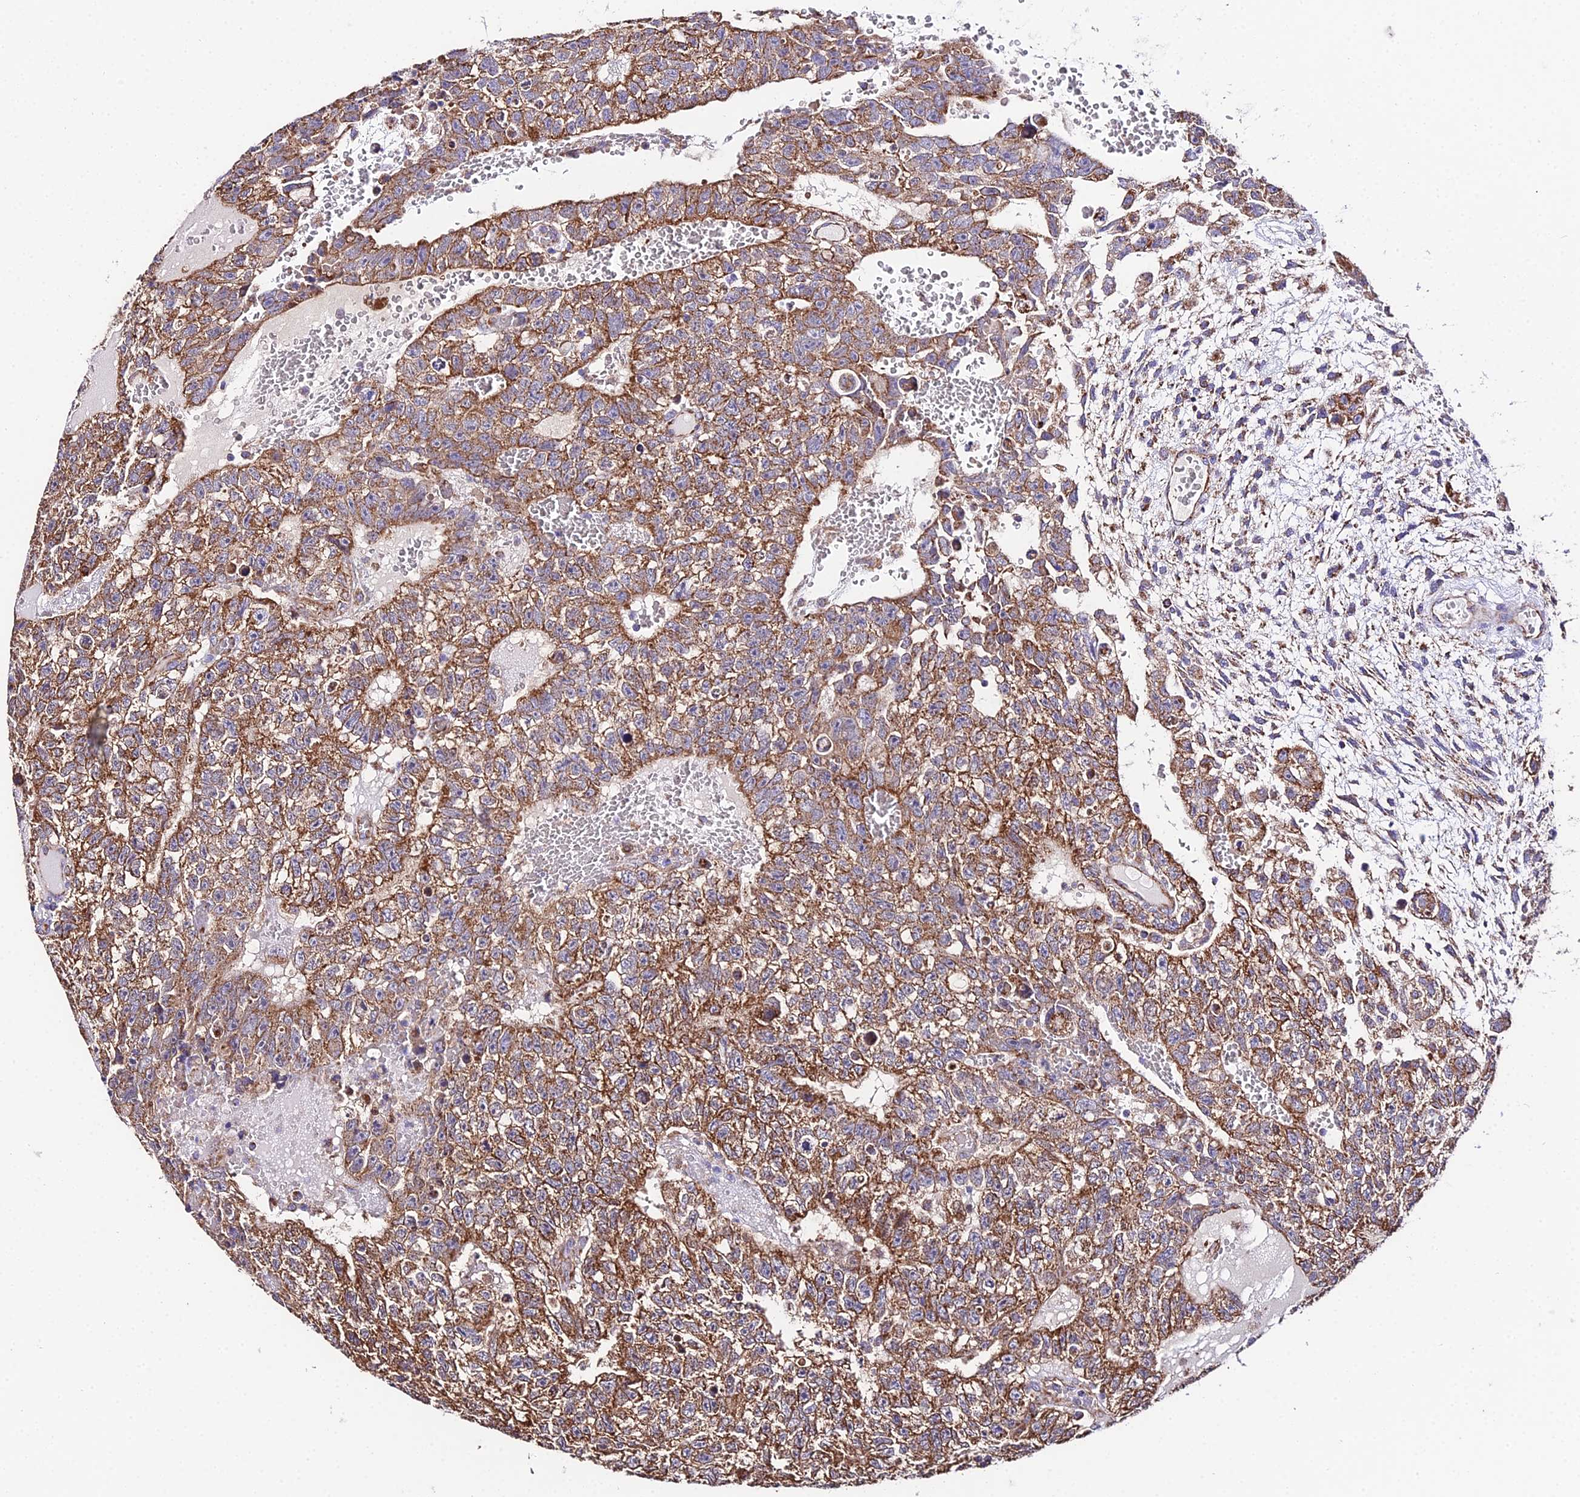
{"staining": {"intensity": "moderate", "quantity": ">75%", "location": "cytoplasmic/membranous"}, "tissue": "testis cancer", "cell_type": "Tumor cells", "image_type": "cancer", "snomed": [{"axis": "morphology", "description": "Carcinoma, Embryonal, NOS"}, {"axis": "topography", "description": "Testis"}], "caption": "Immunohistochemical staining of human testis embryonal carcinoma demonstrates medium levels of moderate cytoplasmic/membranous positivity in about >75% of tumor cells. Ihc stains the protein in brown and the nuclei are stained blue.", "gene": "OCIAD1", "patient": {"sex": "male", "age": 26}}